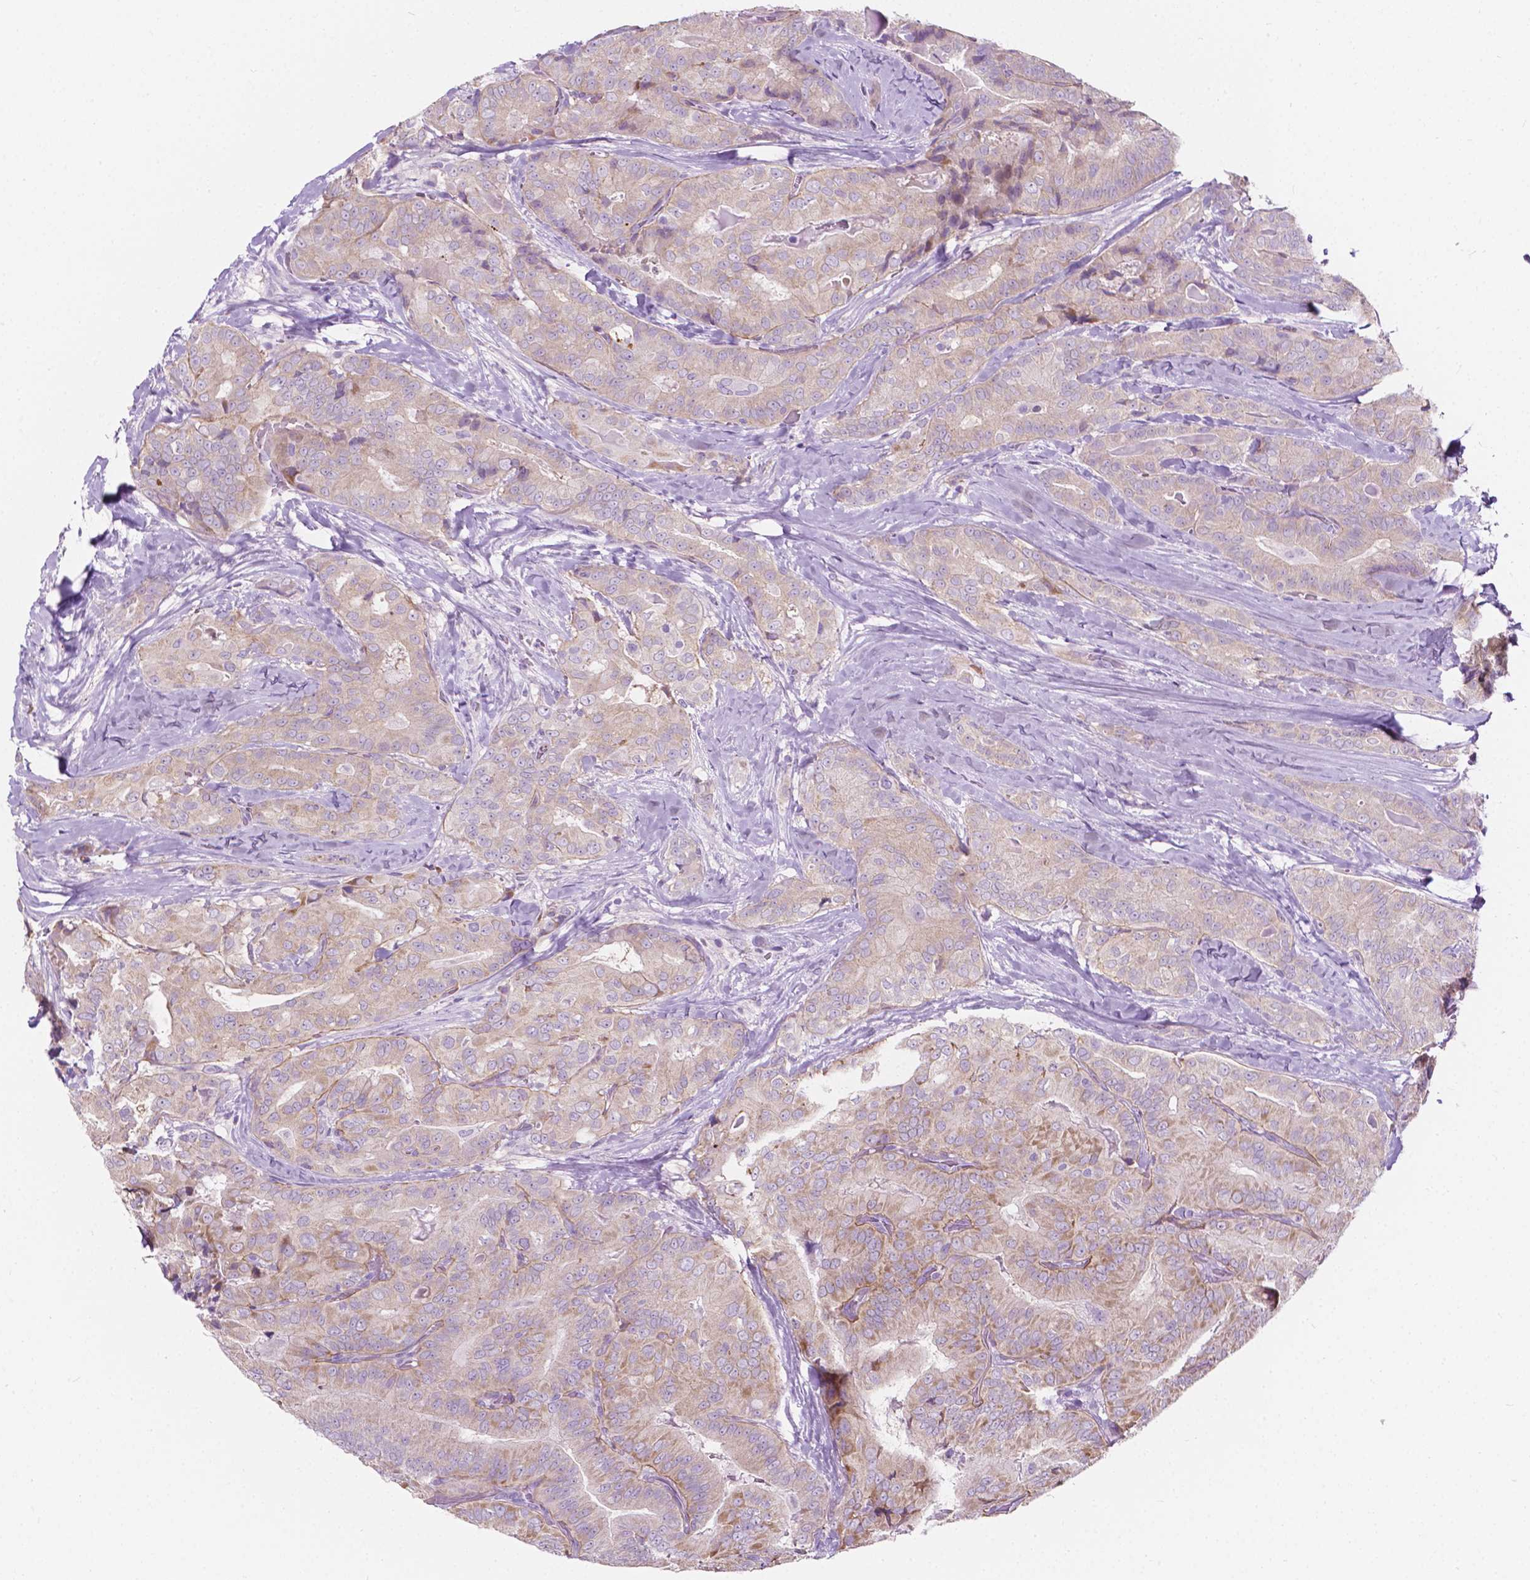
{"staining": {"intensity": "weak", "quantity": "25%-75%", "location": "cytoplasmic/membranous"}, "tissue": "thyroid cancer", "cell_type": "Tumor cells", "image_type": "cancer", "snomed": [{"axis": "morphology", "description": "Papillary adenocarcinoma, NOS"}, {"axis": "topography", "description": "Thyroid gland"}], "caption": "Immunohistochemistry histopathology image of neoplastic tissue: human thyroid cancer (papillary adenocarcinoma) stained using IHC shows low levels of weak protein expression localized specifically in the cytoplasmic/membranous of tumor cells, appearing as a cytoplasmic/membranous brown color.", "gene": "NOS1AP", "patient": {"sex": "male", "age": 61}}